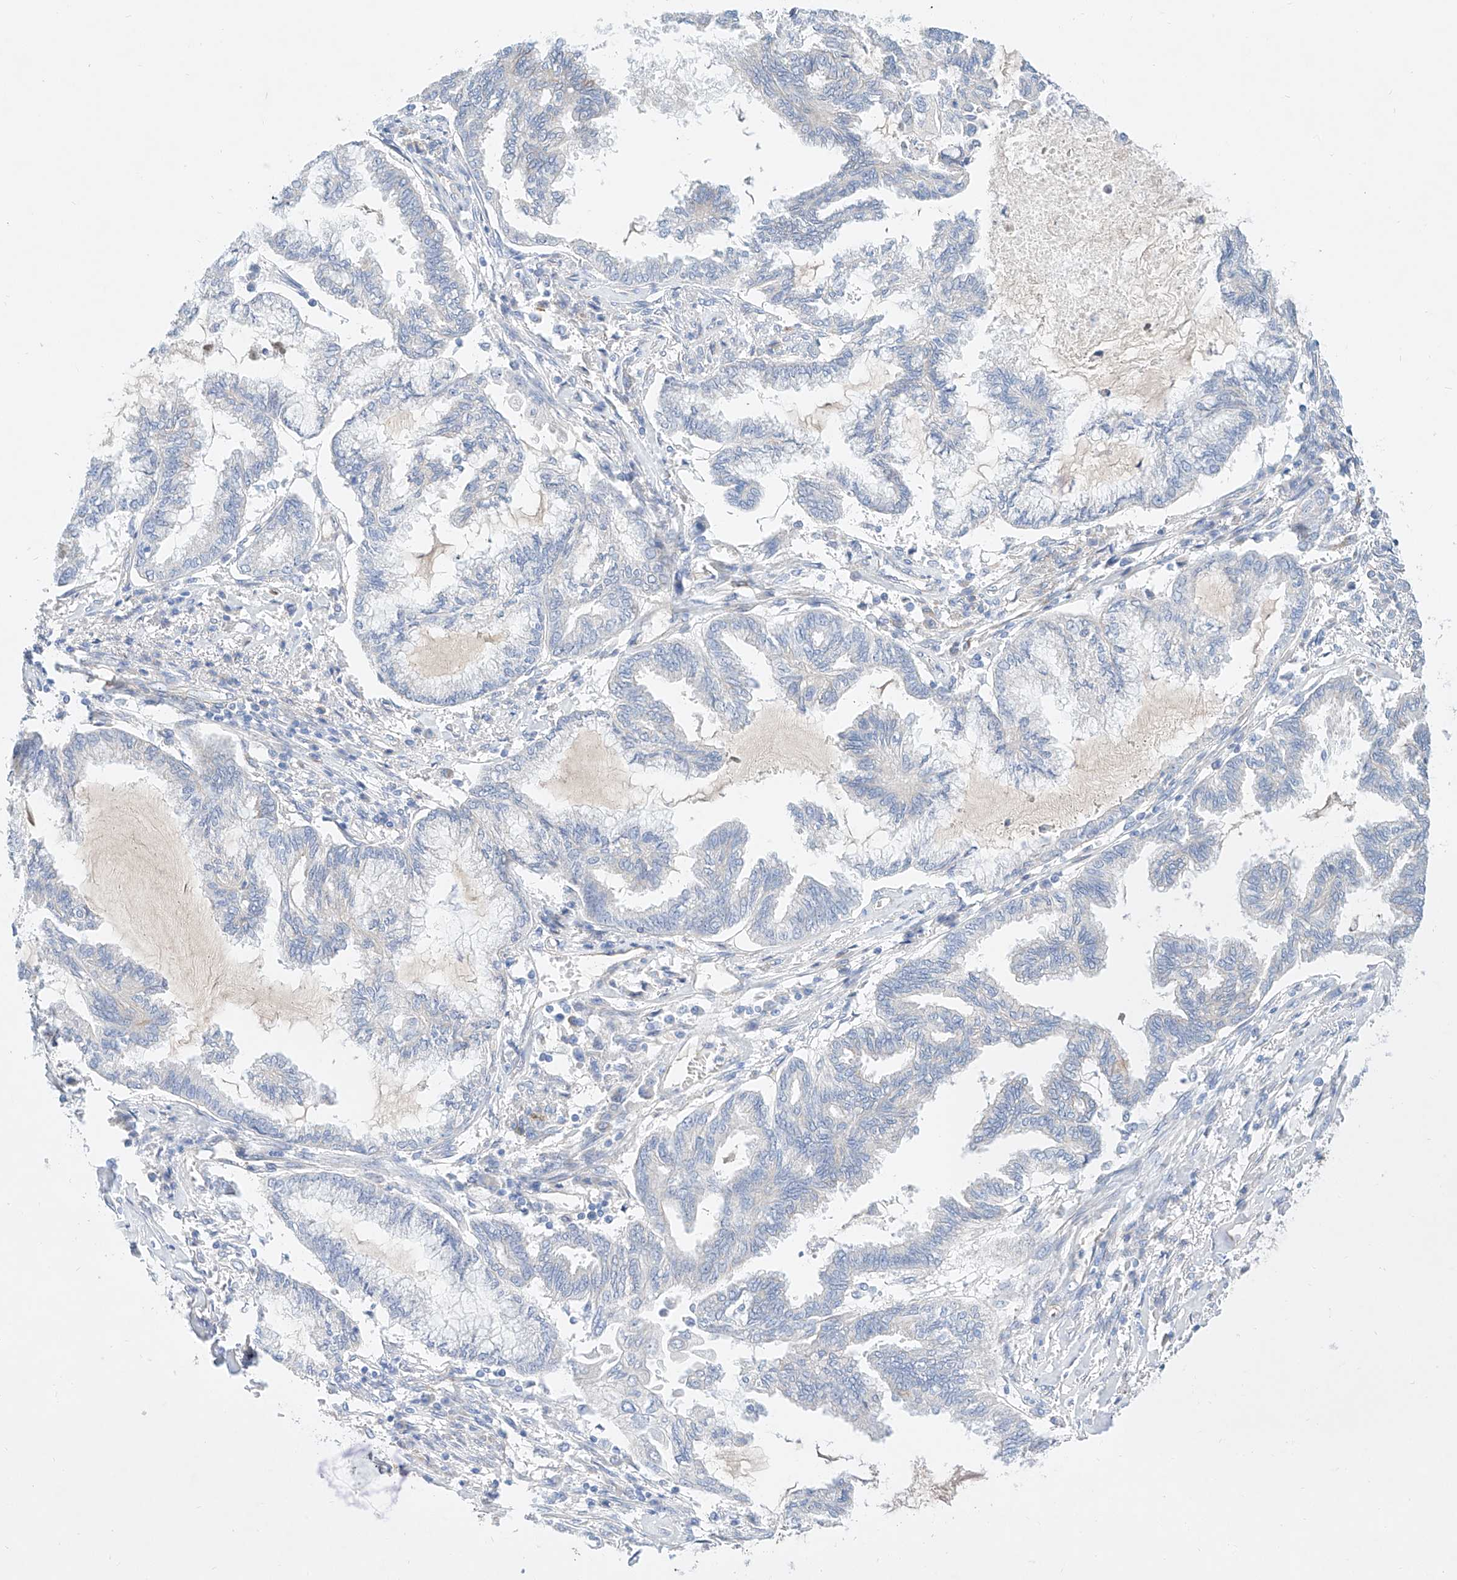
{"staining": {"intensity": "negative", "quantity": "none", "location": "none"}, "tissue": "endometrial cancer", "cell_type": "Tumor cells", "image_type": "cancer", "snomed": [{"axis": "morphology", "description": "Adenocarcinoma, NOS"}, {"axis": "topography", "description": "Endometrium"}], "caption": "Protein analysis of endometrial adenocarcinoma shows no significant positivity in tumor cells.", "gene": "SBSPON", "patient": {"sex": "female", "age": 86}}